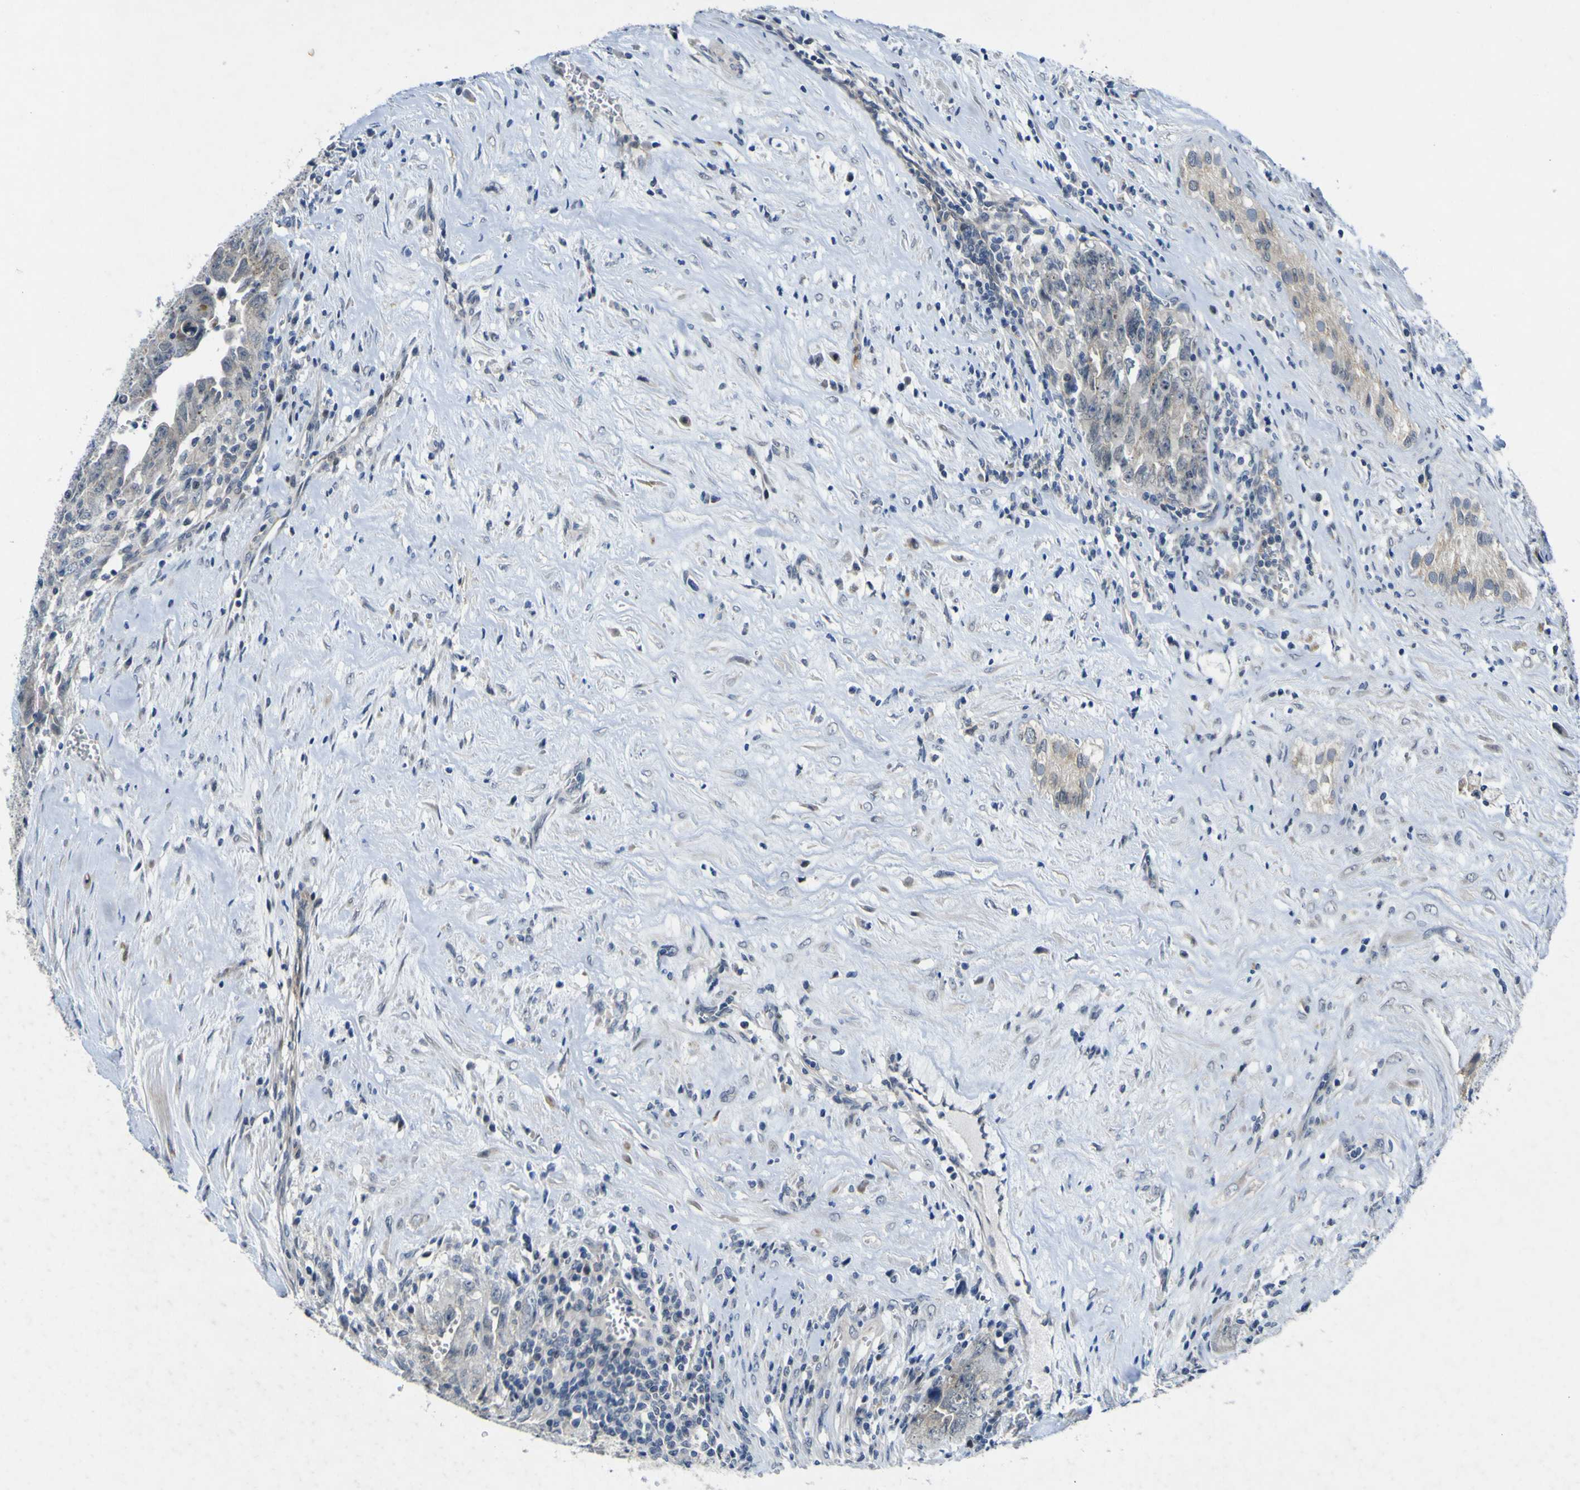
{"staining": {"intensity": "negative", "quantity": "none", "location": "none"}, "tissue": "testis cancer", "cell_type": "Tumor cells", "image_type": "cancer", "snomed": [{"axis": "morphology", "description": "Carcinoma, Embryonal, NOS"}, {"axis": "topography", "description": "Testis"}], "caption": "The immunohistochemistry (IHC) micrograph has no significant expression in tumor cells of testis embryonal carcinoma tissue. (Brightfield microscopy of DAB (3,3'-diaminobenzidine) immunohistochemistry (IHC) at high magnification).", "gene": "NAV1", "patient": {"sex": "male", "age": 28}}